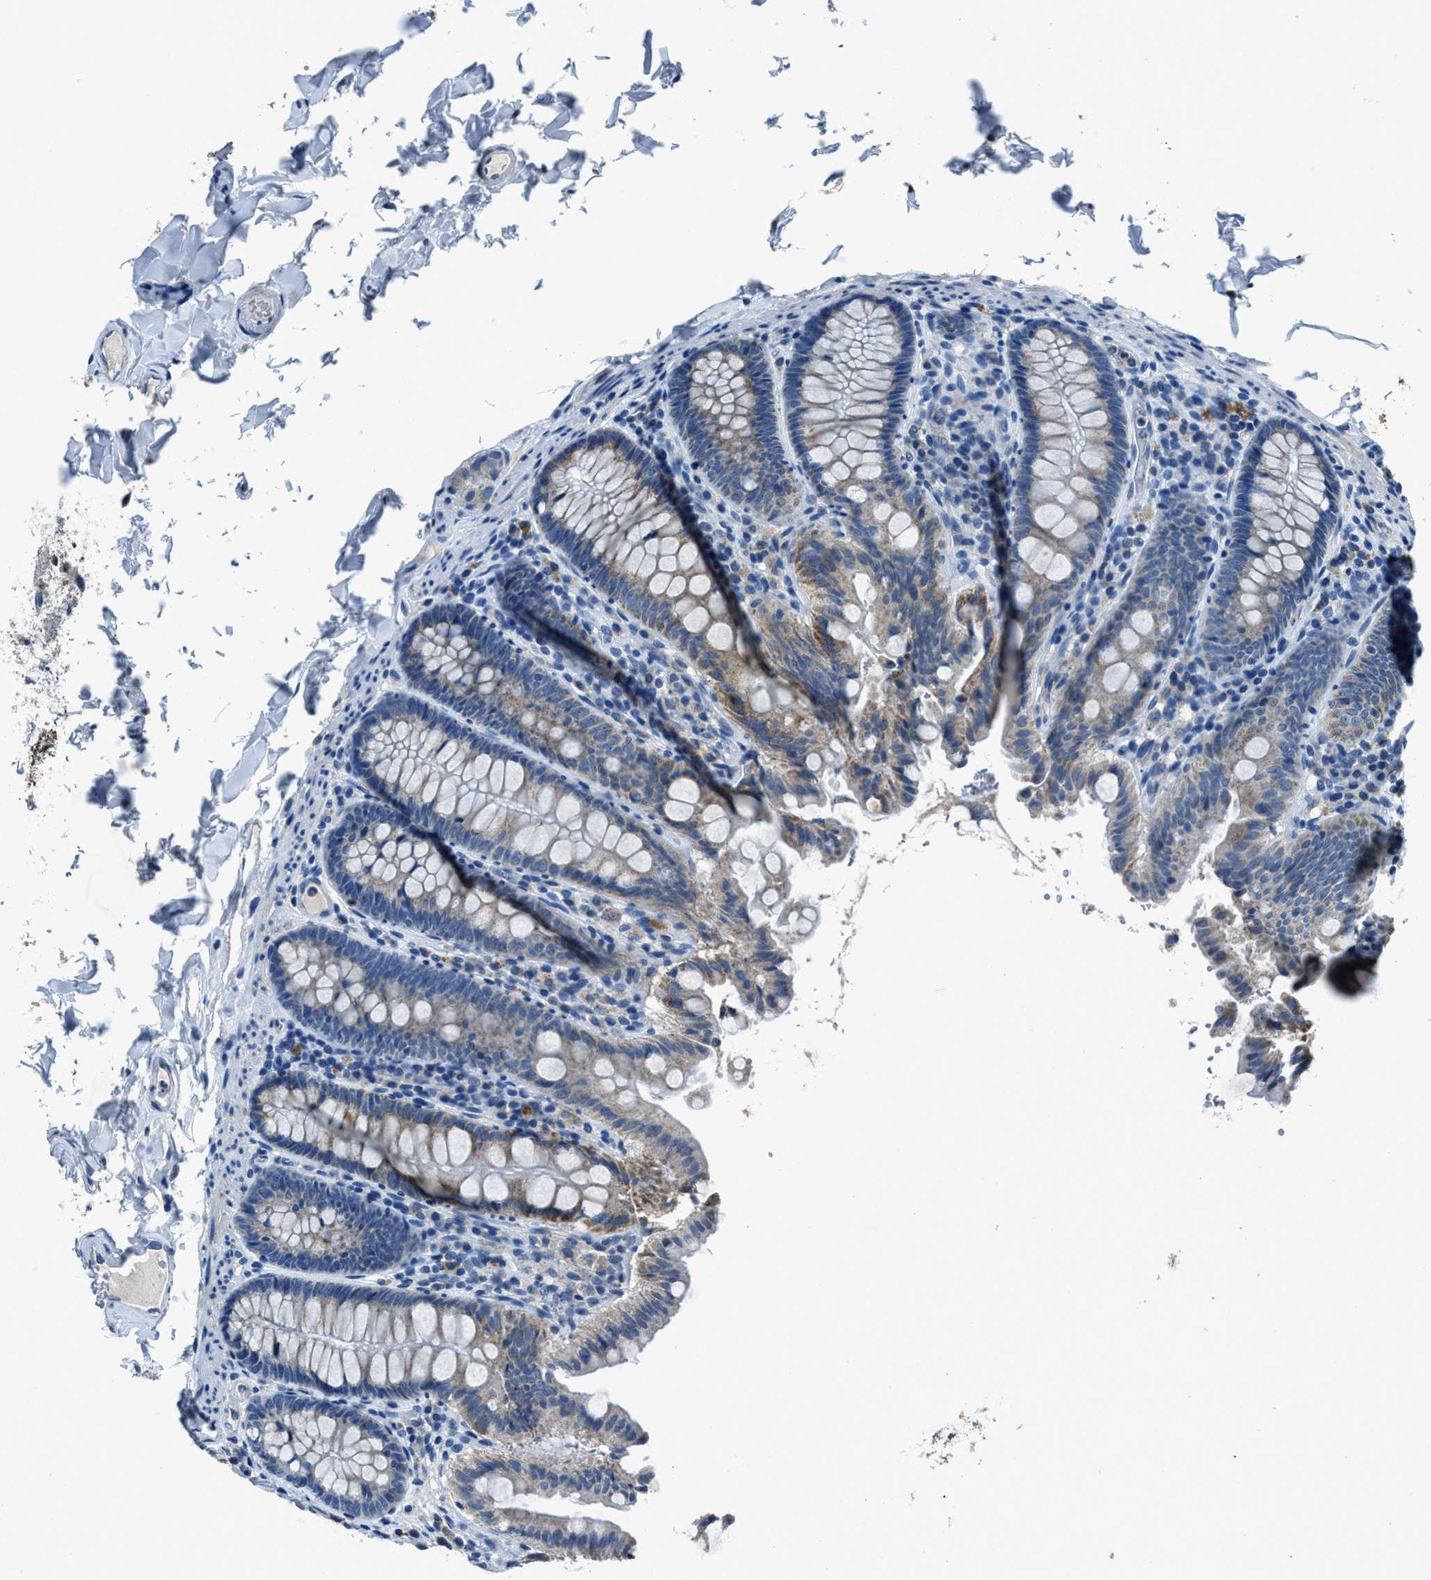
{"staining": {"intensity": "negative", "quantity": "none", "location": "none"}, "tissue": "colon", "cell_type": "Endothelial cells", "image_type": "normal", "snomed": [{"axis": "morphology", "description": "Normal tissue, NOS"}, {"axis": "topography", "description": "Colon"}], "caption": "Photomicrograph shows no significant protein expression in endothelial cells of normal colon.", "gene": "ADAM2", "patient": {"sex": "female", "age": 61}}